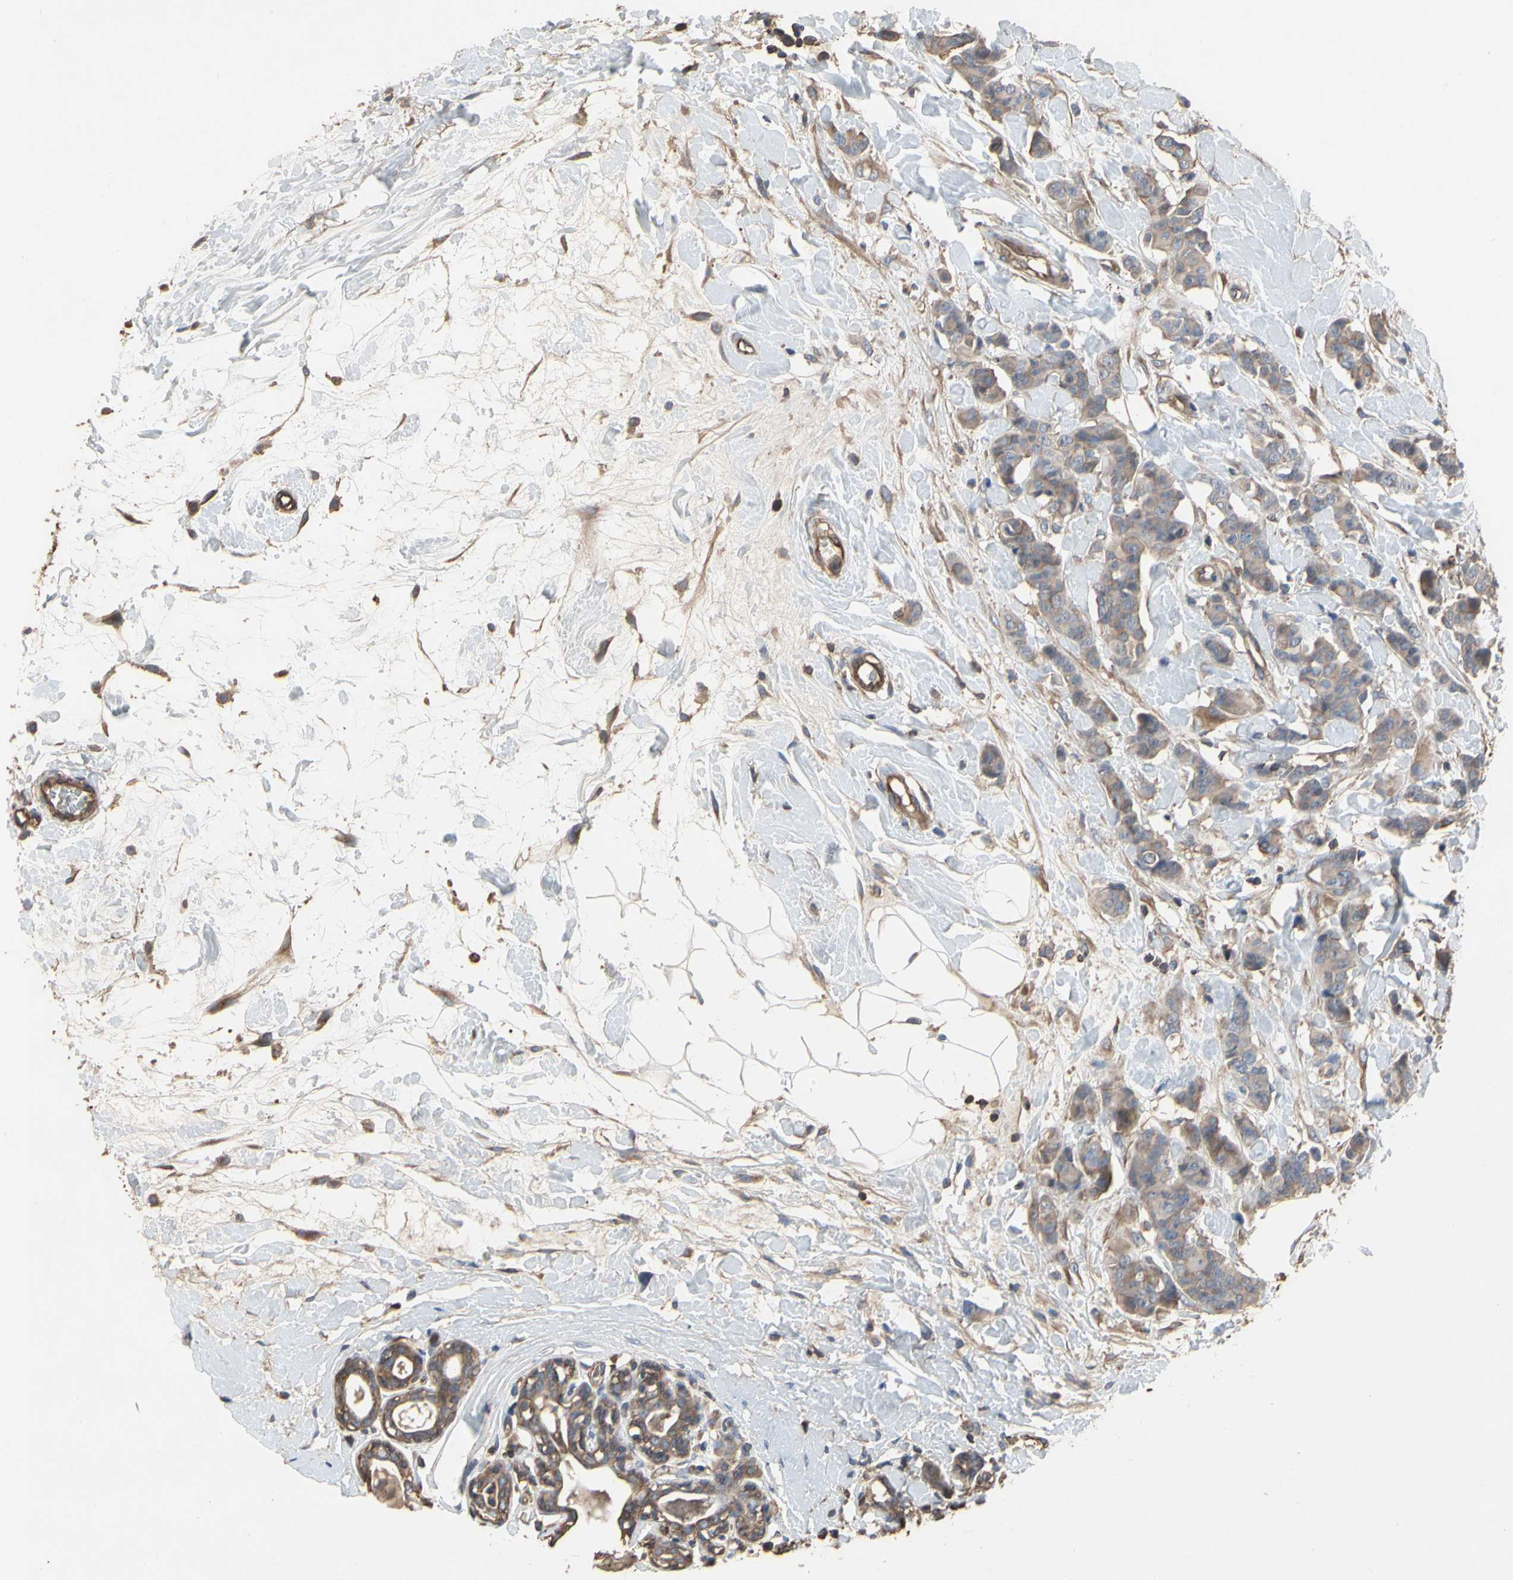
{"staining": {"intensity": "weak", "quantity": ">75%", "location": "cytoplasmic/membranous"}, "tissue": "breast cancer", "cell_type": "Tumor cells", "image_type": "cancer", "snomed": [{"axis": "morphology", "description": "Normal tissue, NOS"}, {"axis": "morphology", "description": "Duct carcinoma"}, {"axis": "topography", "description": "Breast"}], "caption": "Protein expression analysis of breast cancer shows weak cytoplasmic/membranous expression in approximately >75% of tumor cells. Nuclei are stained in blue.", "gene": "PDZK1", "patient": {"sex": "female", "age": 40}}